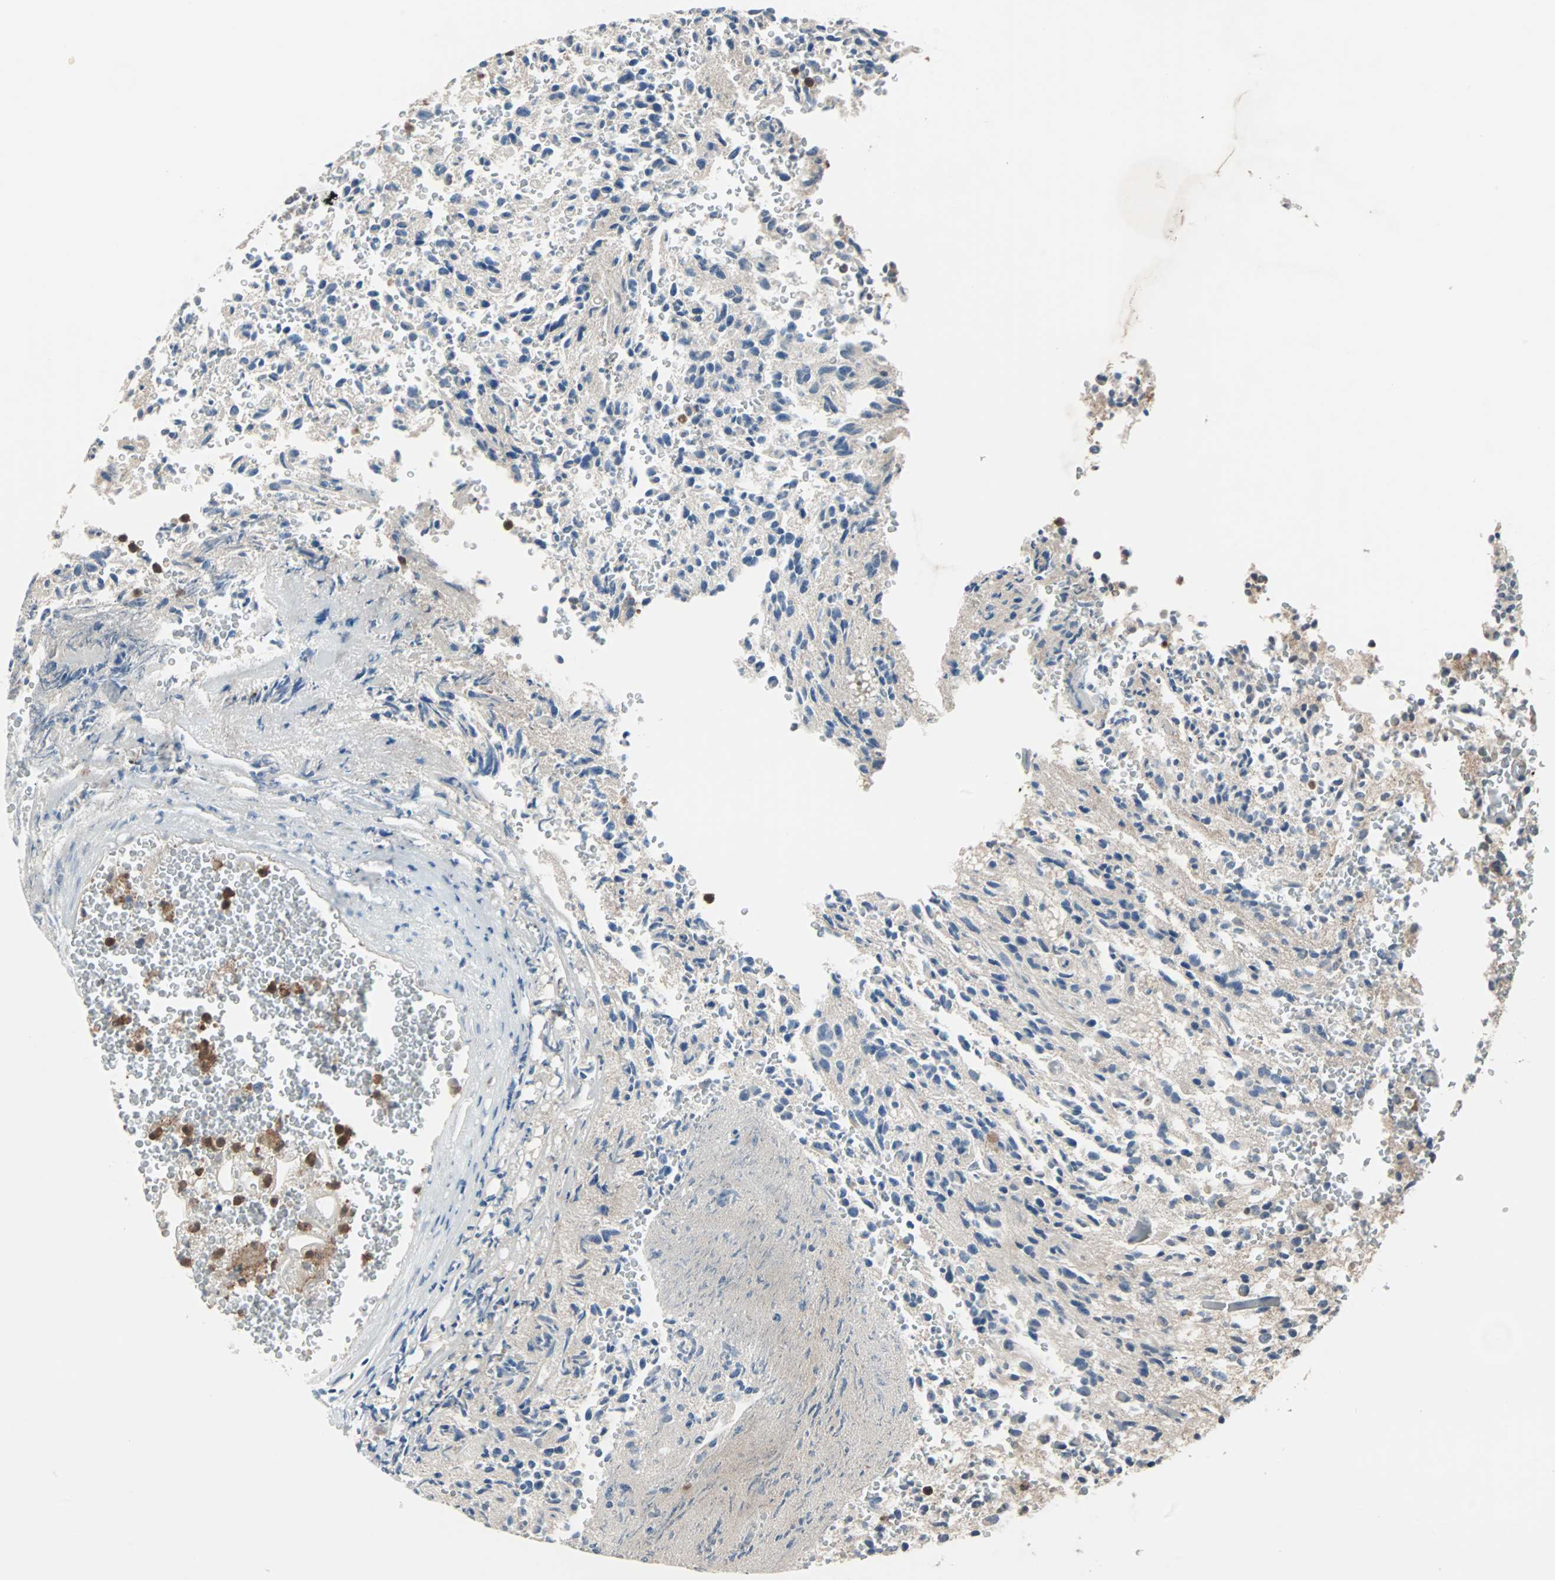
{"staining": {"intensity": "weak", "quantity": ">75%", "location": "cytoplasmic/membranous"}, "tissue": "glioma", "cell_type": "Tumor cells", "image_type": "cancer", "snomed": [{"axis": "morphology", "description": "Glioma, malignant, High grade"}, {"axis": "topography", "description": "pancreas cauda"}], "caption": "Tumor cells demonstrate low levels of weak cytoplasmic/membranous expression in approximately >75% of cells in human glioma.", "gene": "PAK1", "patient": {"sex": "male", "age": 60}}